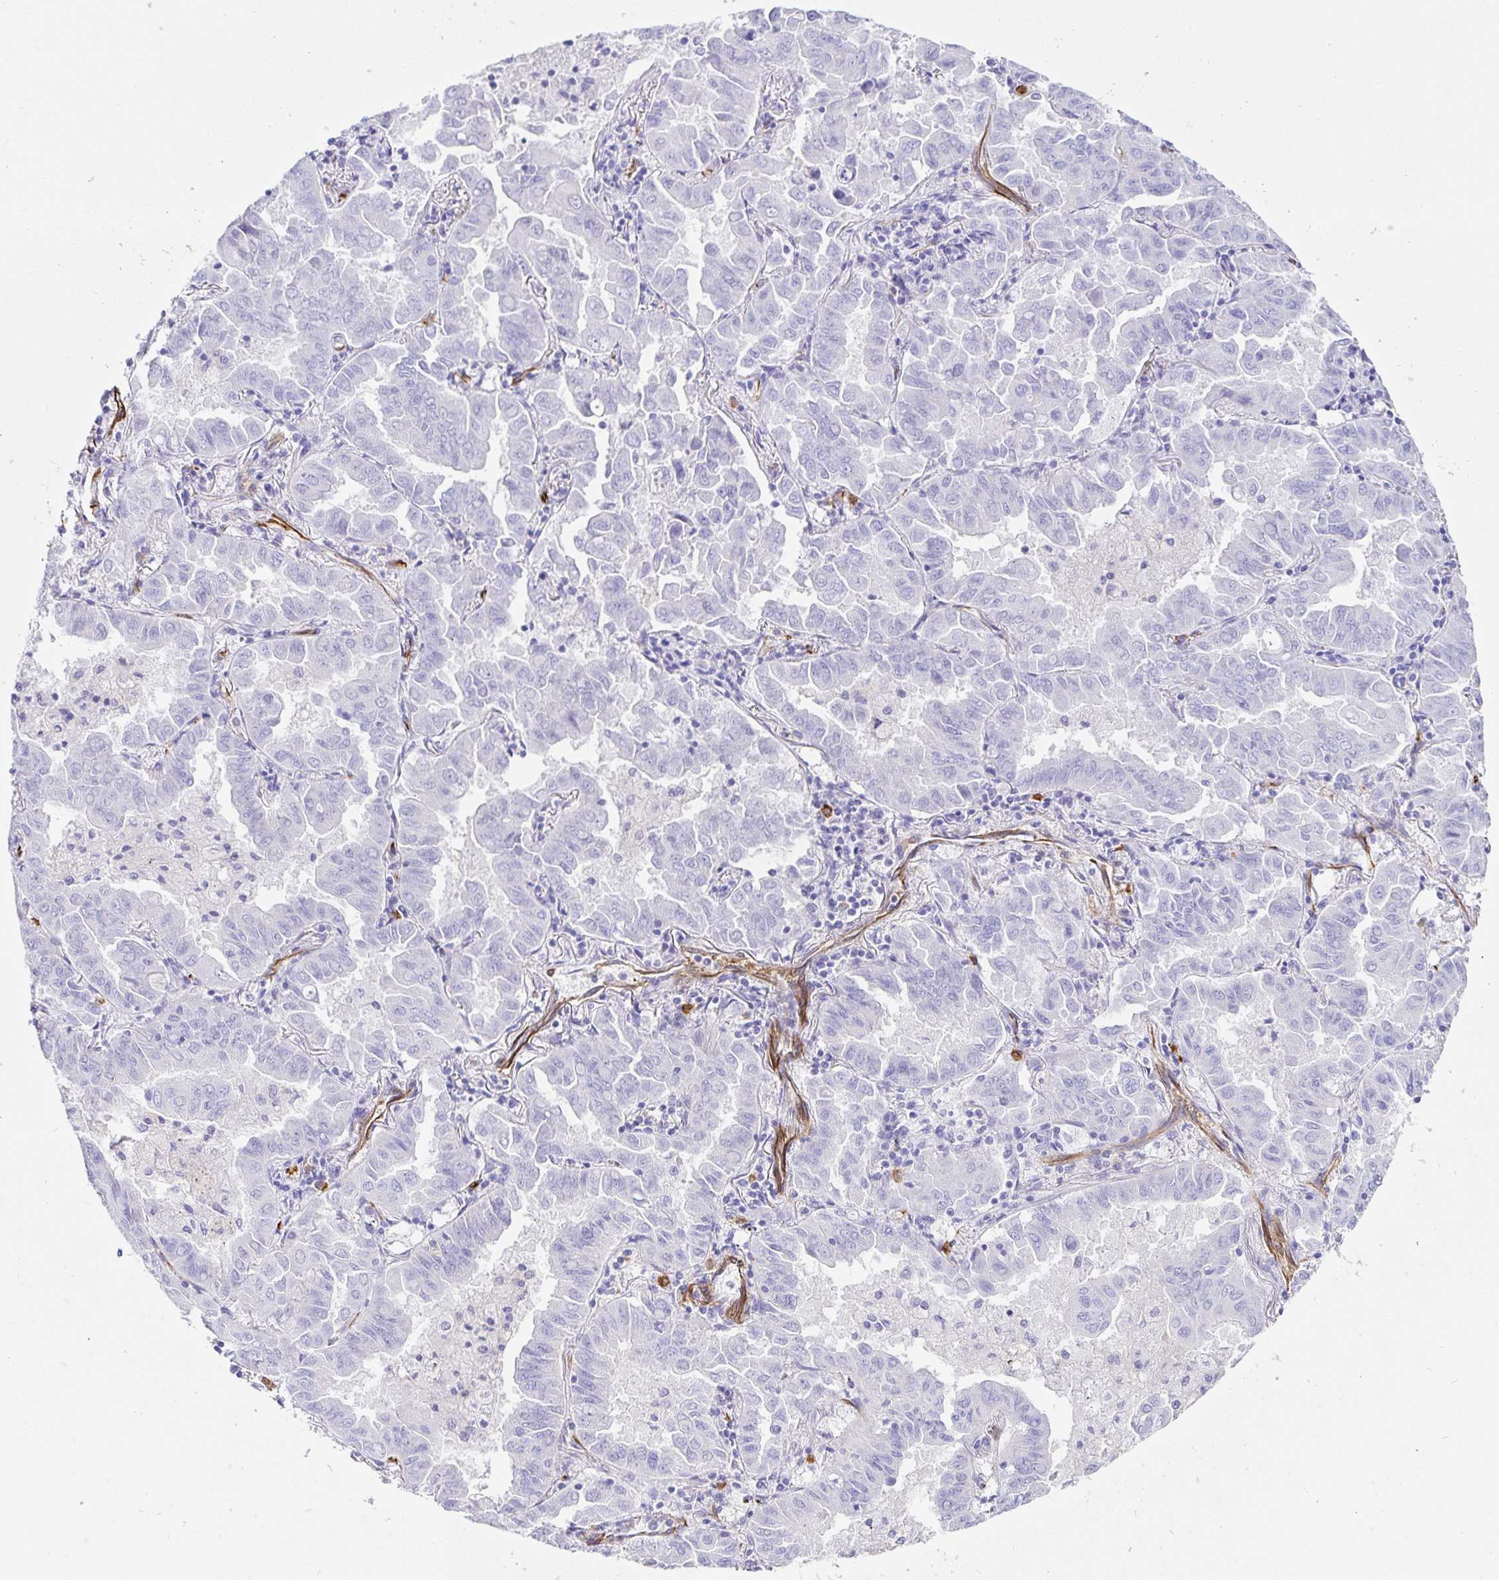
{"staining": {"intensity": "negative", "quantity": "none", "location": "none"}, "tissue": "lung cancer", "cell_type": "Tumor cells", "image_type": "cancer", "snomed": [{"axis": "morphology", "description": "Adenocarcinoma, NOS"}, {"axis": "topography", "description": "Lung"}], "caption": "Tumor cells are negative for protein expression in human lung adenocarcinoma.", "gene": "DOCK1", "patient": {"sex": "male", "age": 64}}